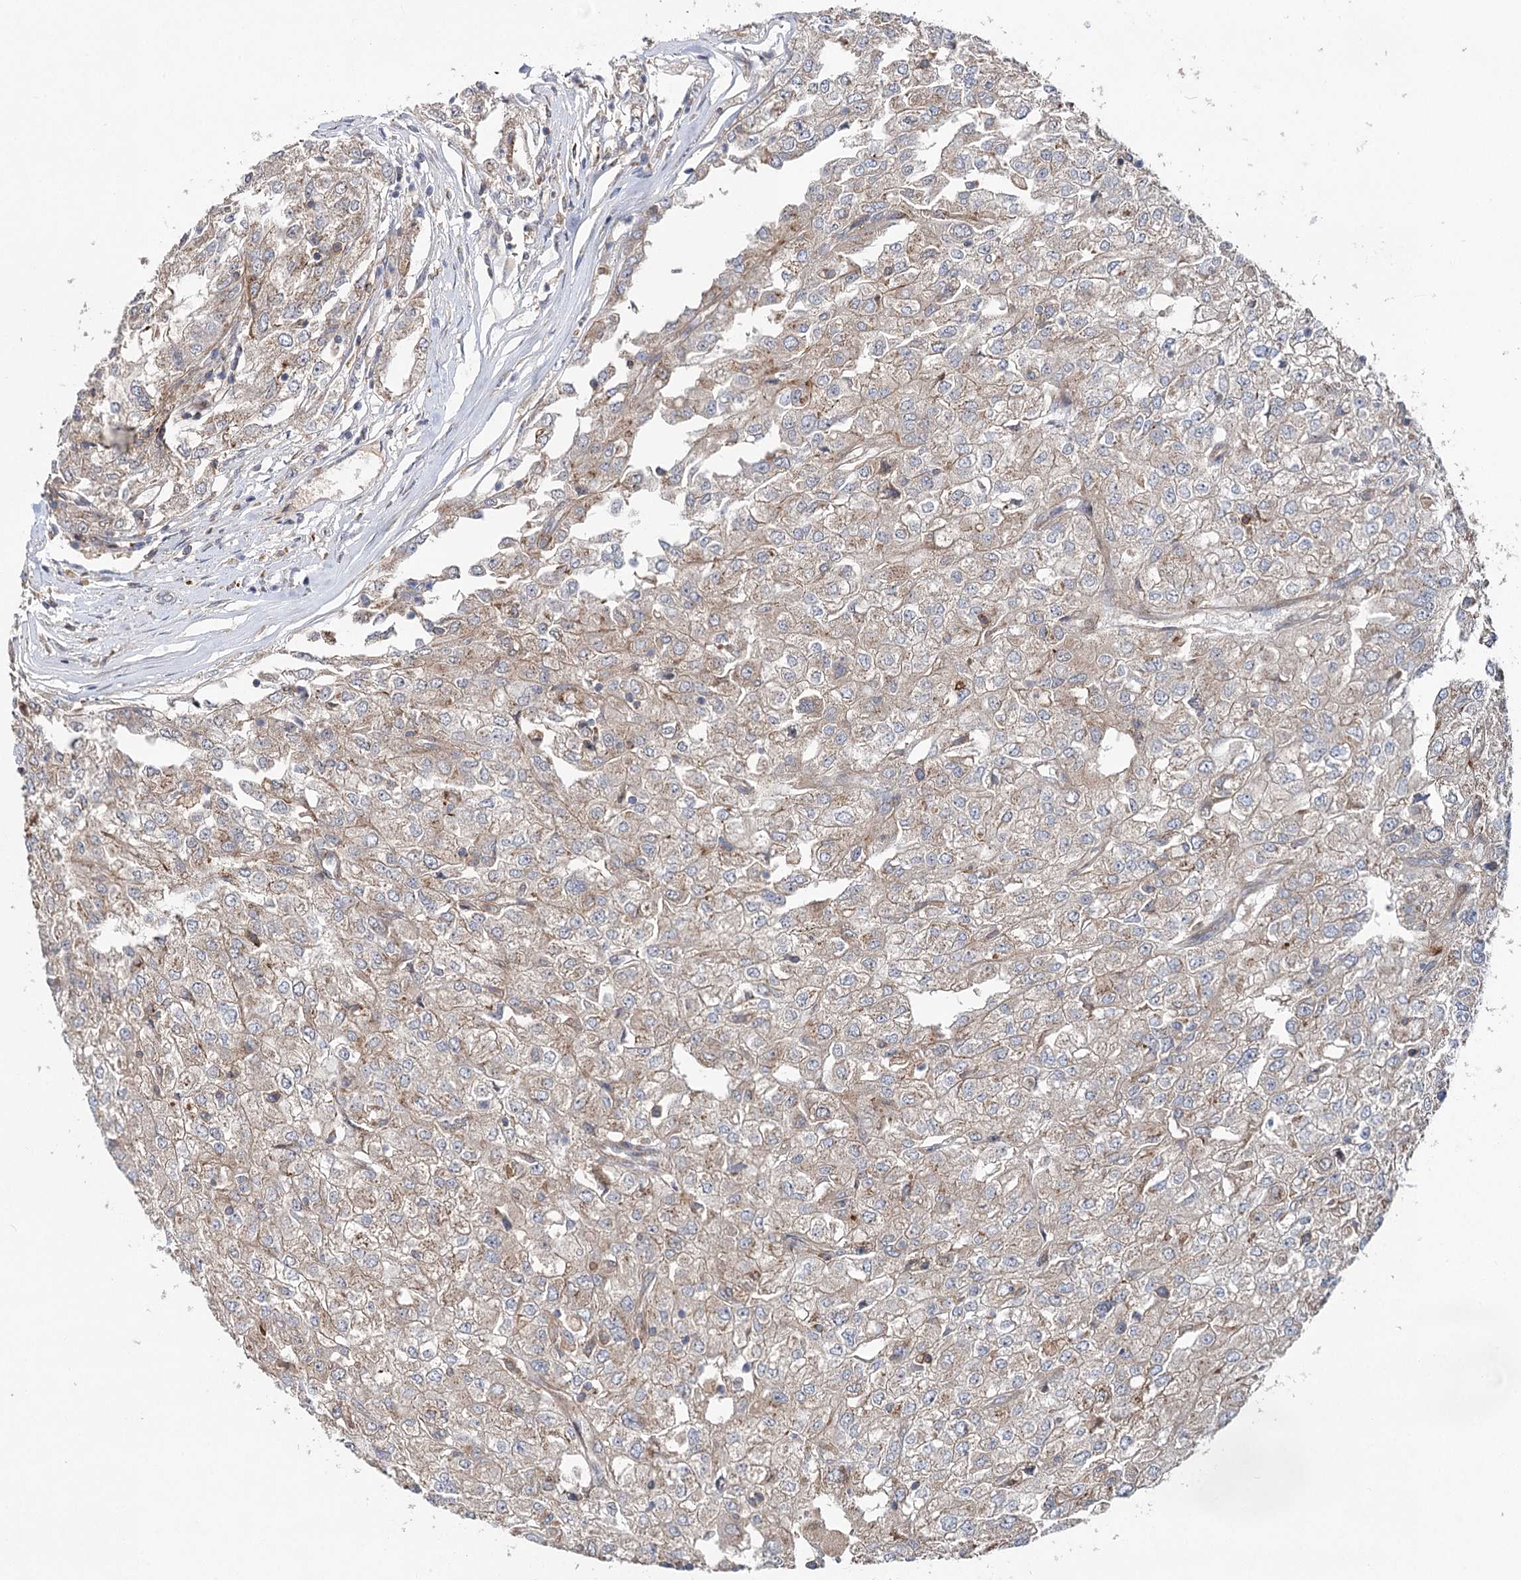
{"staining": {"intensity": "weak", "quantity": "25%-75%", "location": "cytoplasmic/membranous"}, "tissue": "renal cancer", "cell_type": "Tumor cells", "image_type": "cancer", "snomed": [{"axis": "morphology", "description": "Adenocarcinoma, NOS"}, {"axis": "topography", "description": "Kidney"}], "caption": "Protein expression by IHC demonstrates weak cytoplasmic/membranous expression in about 25%-75% of tumor cells in renal adenocarcinoma.", "gene": "STX6", "patient": {"sex": "female", "age": 54}}